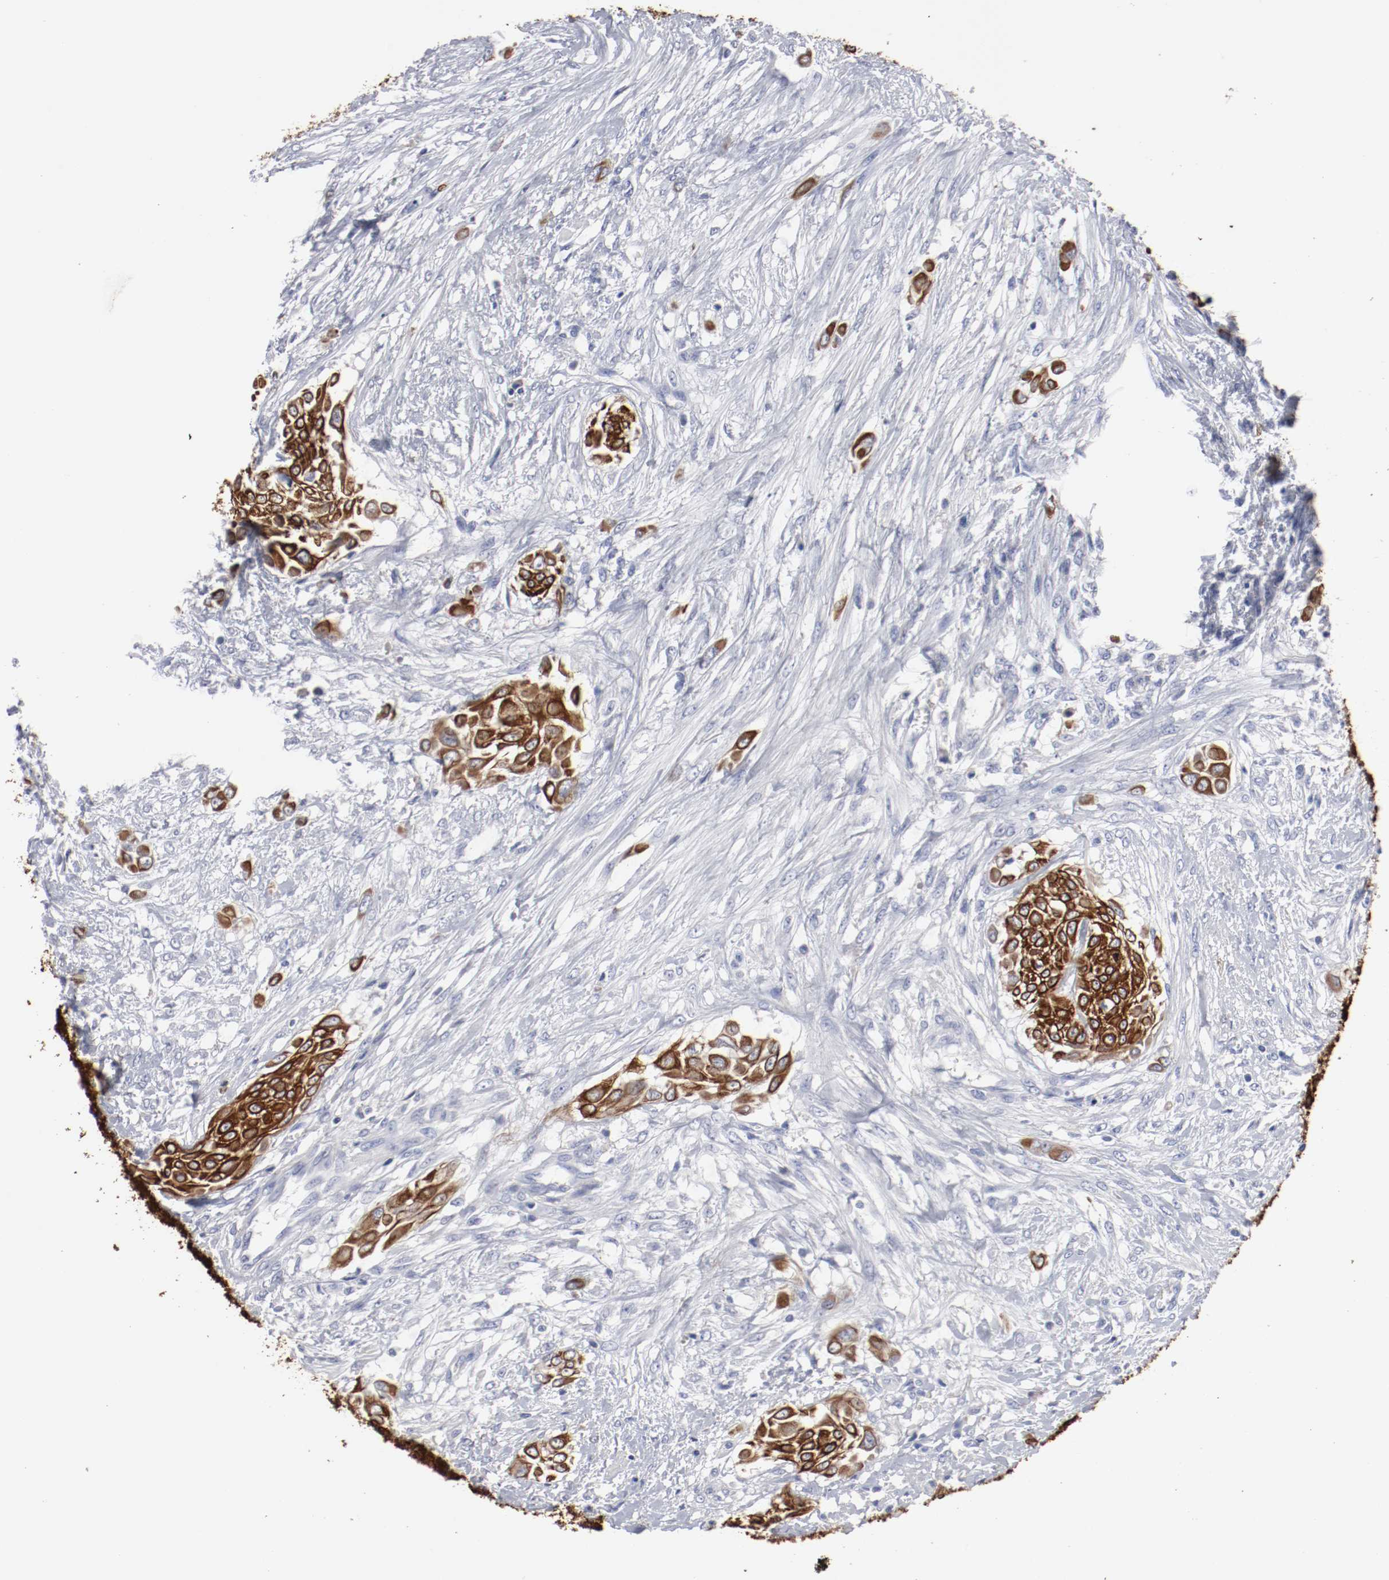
{"staining": {"intensity": "strong", "quantity": ">75%", "location": "cytoplasmic/membranous"}, "tissue": "urothelial cancer", "cell_type": "Tumor cells", "image_type": "cancer", "snomed": [{"axis": "morphology", "description": "Urothelial carcinoma, High grade"}, {"axis": "topography", "description": "Urinary bladder"}], "caption": "Protein expression analysis of human urothelial cancer reveals strong cytoplasmic/membranous expression in approximately >75% of tumor cells.", "gene": "TSPAN6", "patient": {"sex": "male", "age": 57}}